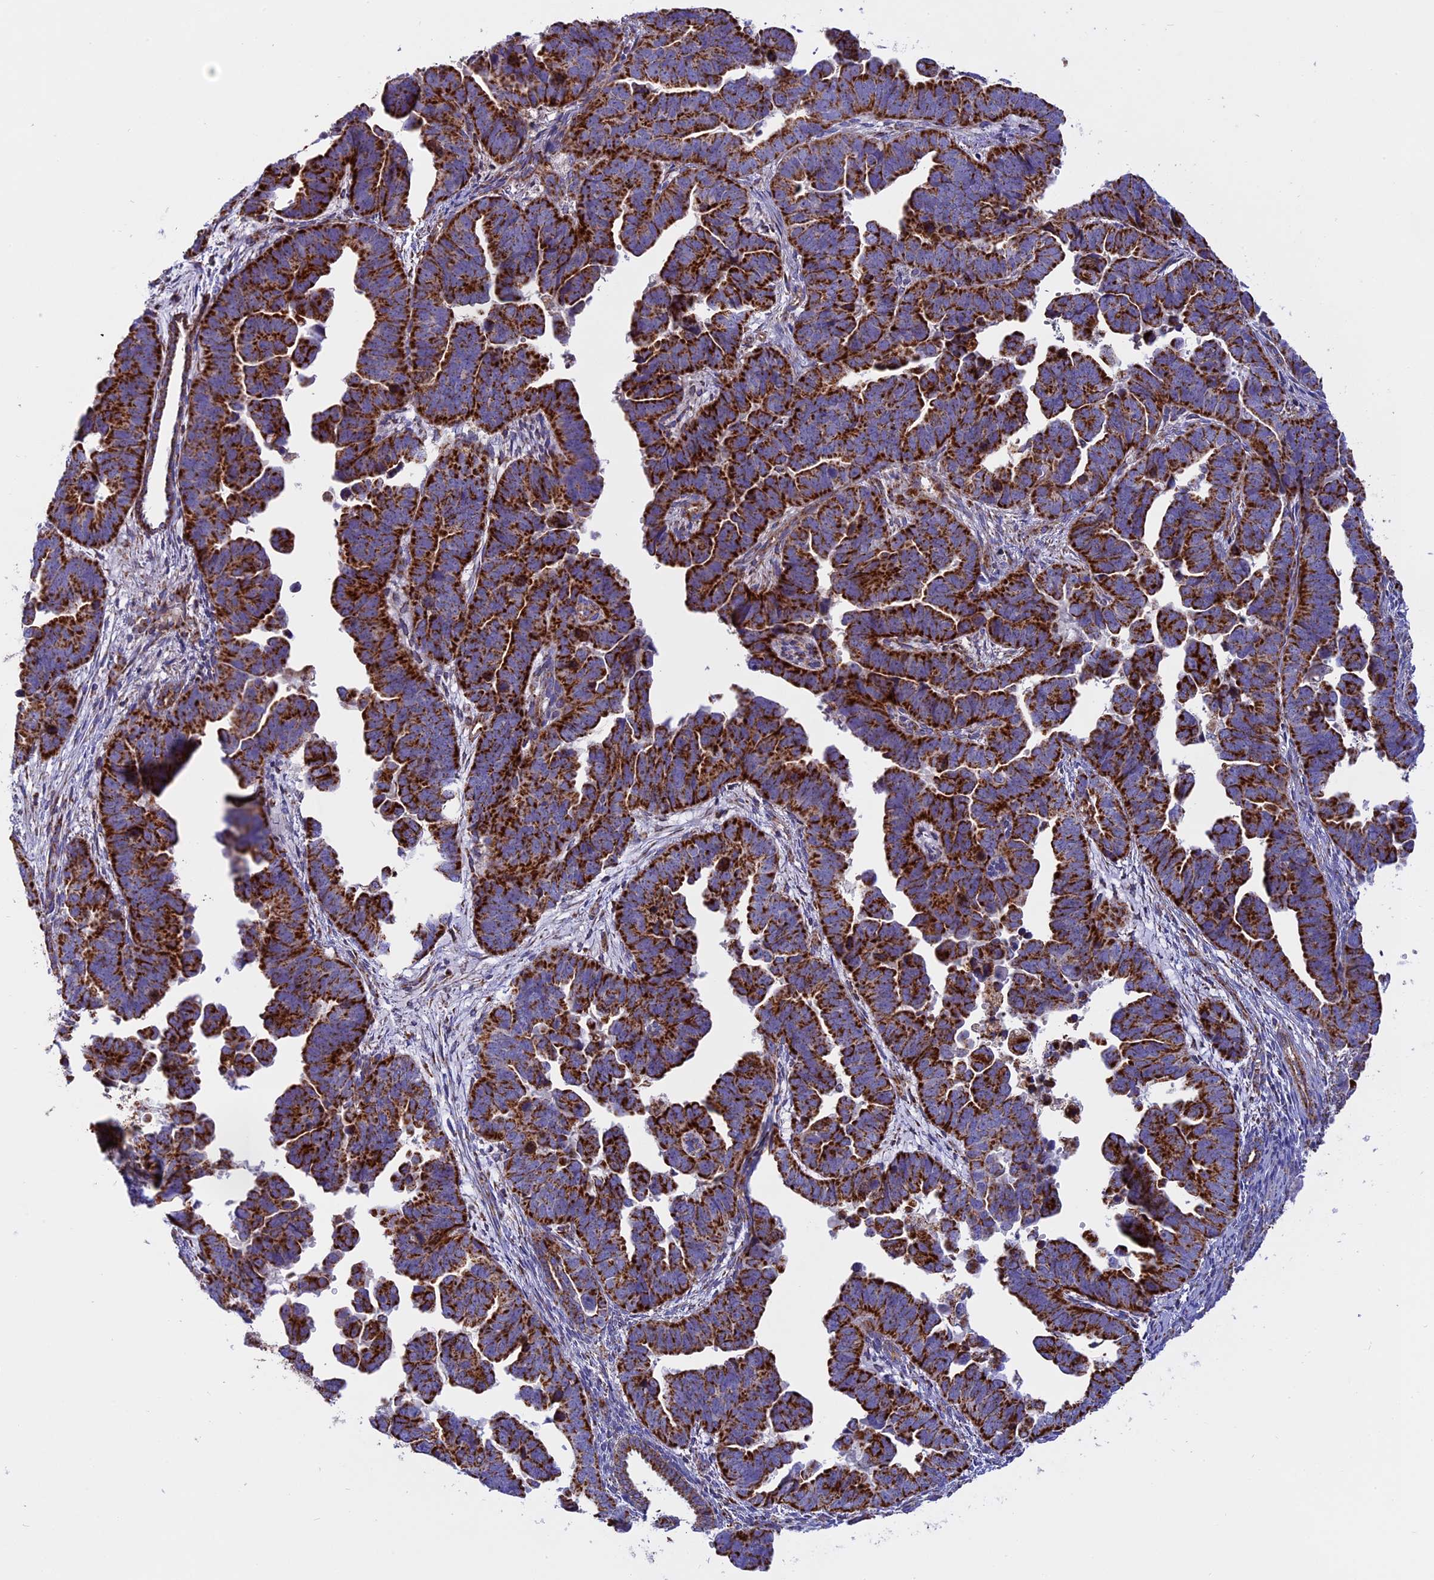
{"staining": {"intensity": "strong", "quantity": ">75%", "location": "cytoplasmic/membranous"}, "tissue": "endometrial cancer", "cell_type": "Tumor cells", "image_type": "cancer", "snomed": [{"axis": "morphology", "description": "Adenocarcinoma, NOS"}, {"axis": "topography", "description": "Endometrium"}], "caption": "Endometrial cancer stained with a protein marker exhibits strong staining in tumor cells.", "gene": "UQCRB", "patient": {"sex": "female", "age": 75}}